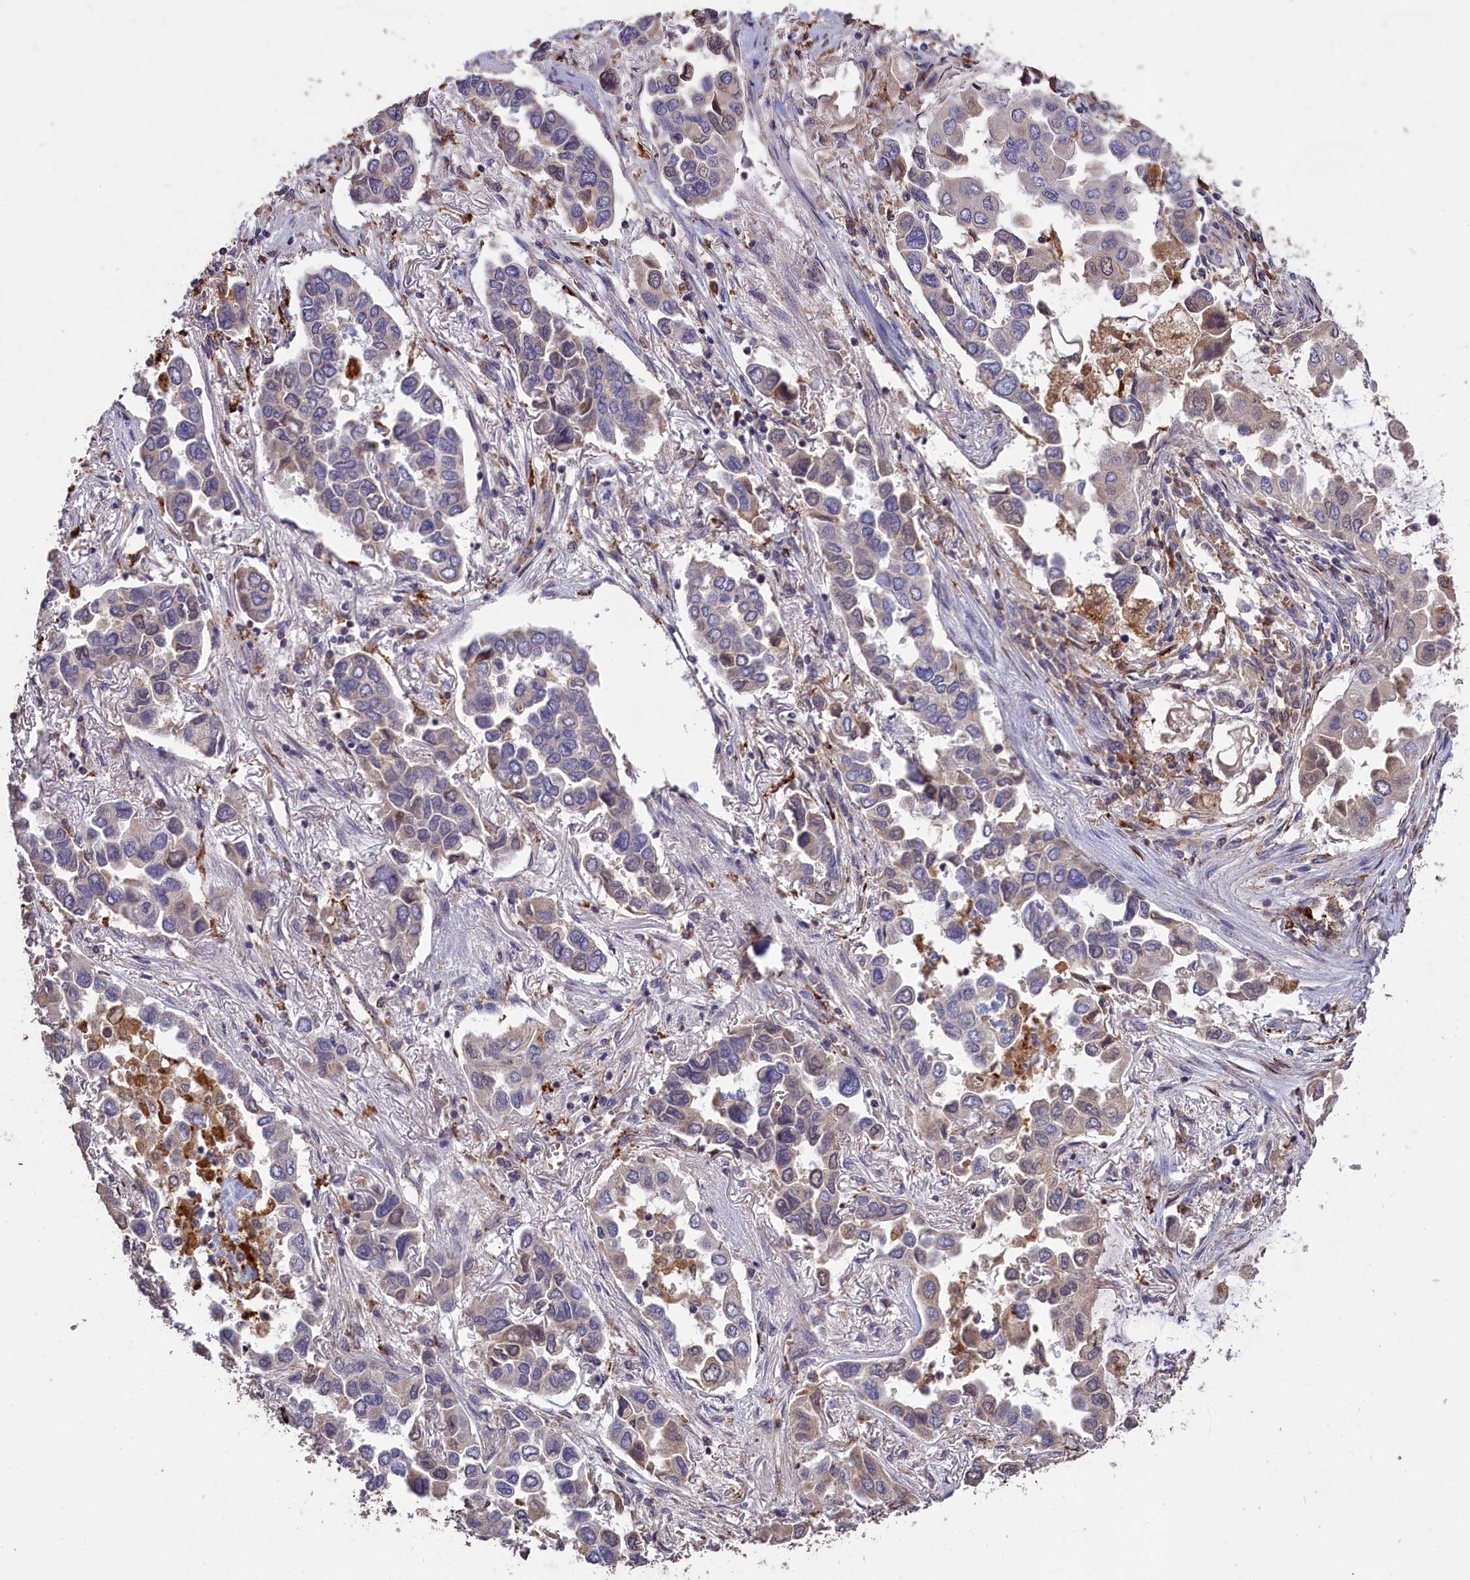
{"staining": {"intensity": "negative", "quantity": "none", "location": "none"}, "tissue": "lung cancer", "cell_type": "Tumor cells", "image_type": "cancer", "snomed": [{"axis": "morphology", "description": "Adenocarcinoma, NOS"}, {"axis": "topography", "description": "Lung"}], "caption": "Immunohistochemical staining of human lung cancer (adenocarcinoma) reveals no significant positivity in tumor cells.", "gene": "CLRN2", "patient": {"sex": "female", "age": 76}}